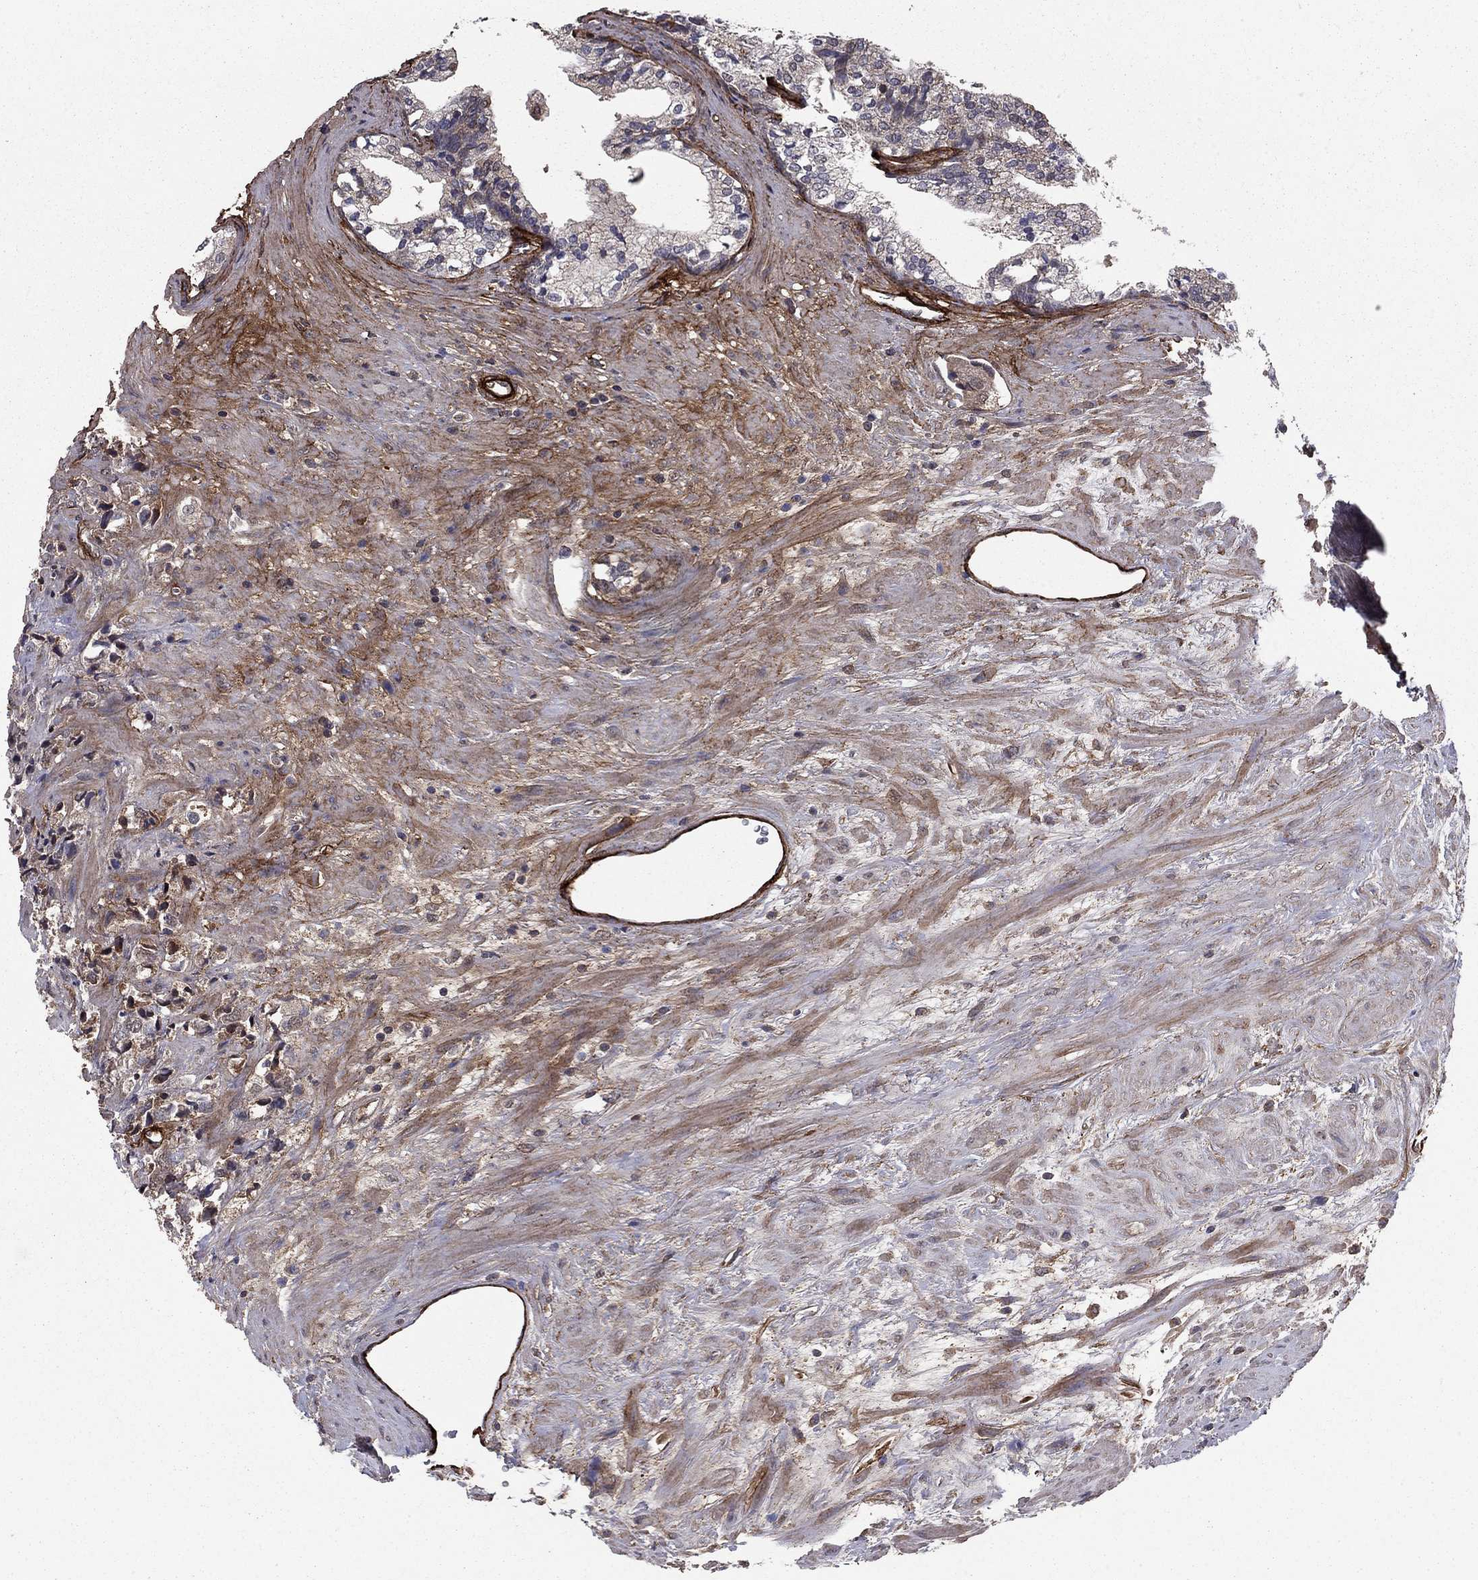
{"staining": {"intensity": "negative", "quantity": "none", "location": "none"}, "tissue": "prostate cancer", "cell_type": "Tumor cells", "image_type": "cancer", "snomed": [{"axis": "morphology", "description": "Adenocarcinoma, NOS"}, {"axis": "topography", "description": "Prostate and seminal vesicle, NOS"}], "caption": "Image shows no protein staining in tumor cells of adenocarcinoma (prostate) tissue.", "gene": "COL18A1", "patient": {"sex": "male", "age": 63}}